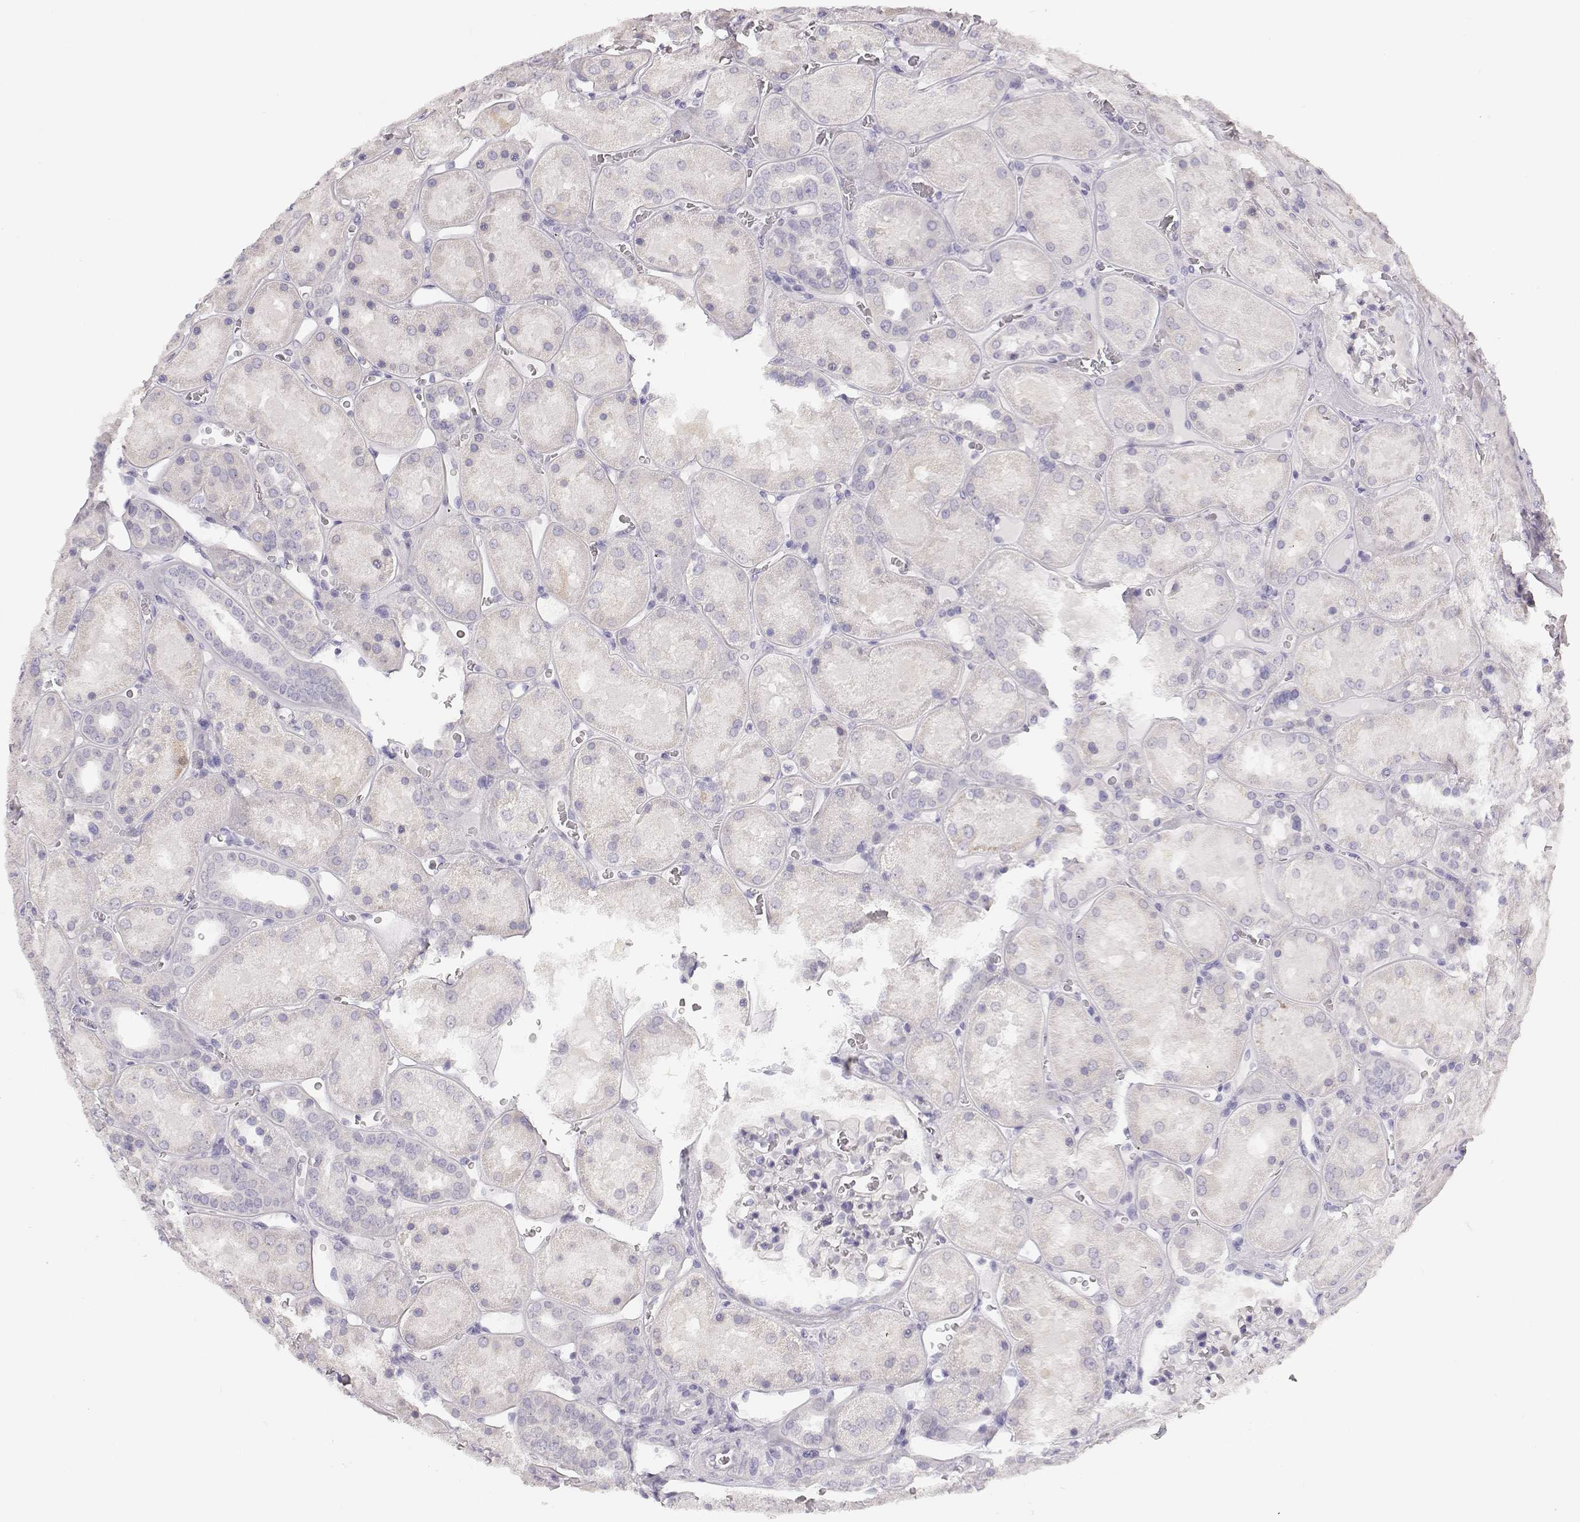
{"staining": {"intensity": "negative", "quantity": "none", "location": "none"}, "tissue": "kidney", "cell_type": "Cells in glomeruli", "image_type": "normal", "snomed": [{"axis": "morphology", "description": "Normal tissue, NOS"}, {"axis": "topography", "description": "Kidney"}], "caption": "IHC image of normal kidney: human kidney stained with DAB displays no significant protein staining in cells in glomeruli. The staining is performed using DAB (3,3'-diaminobenzidine) brown chromogen with nuclei counter-stained in using hematoxylin.", "gene": "NUTM1", "patient": {"sex": "male", "age": 73}}